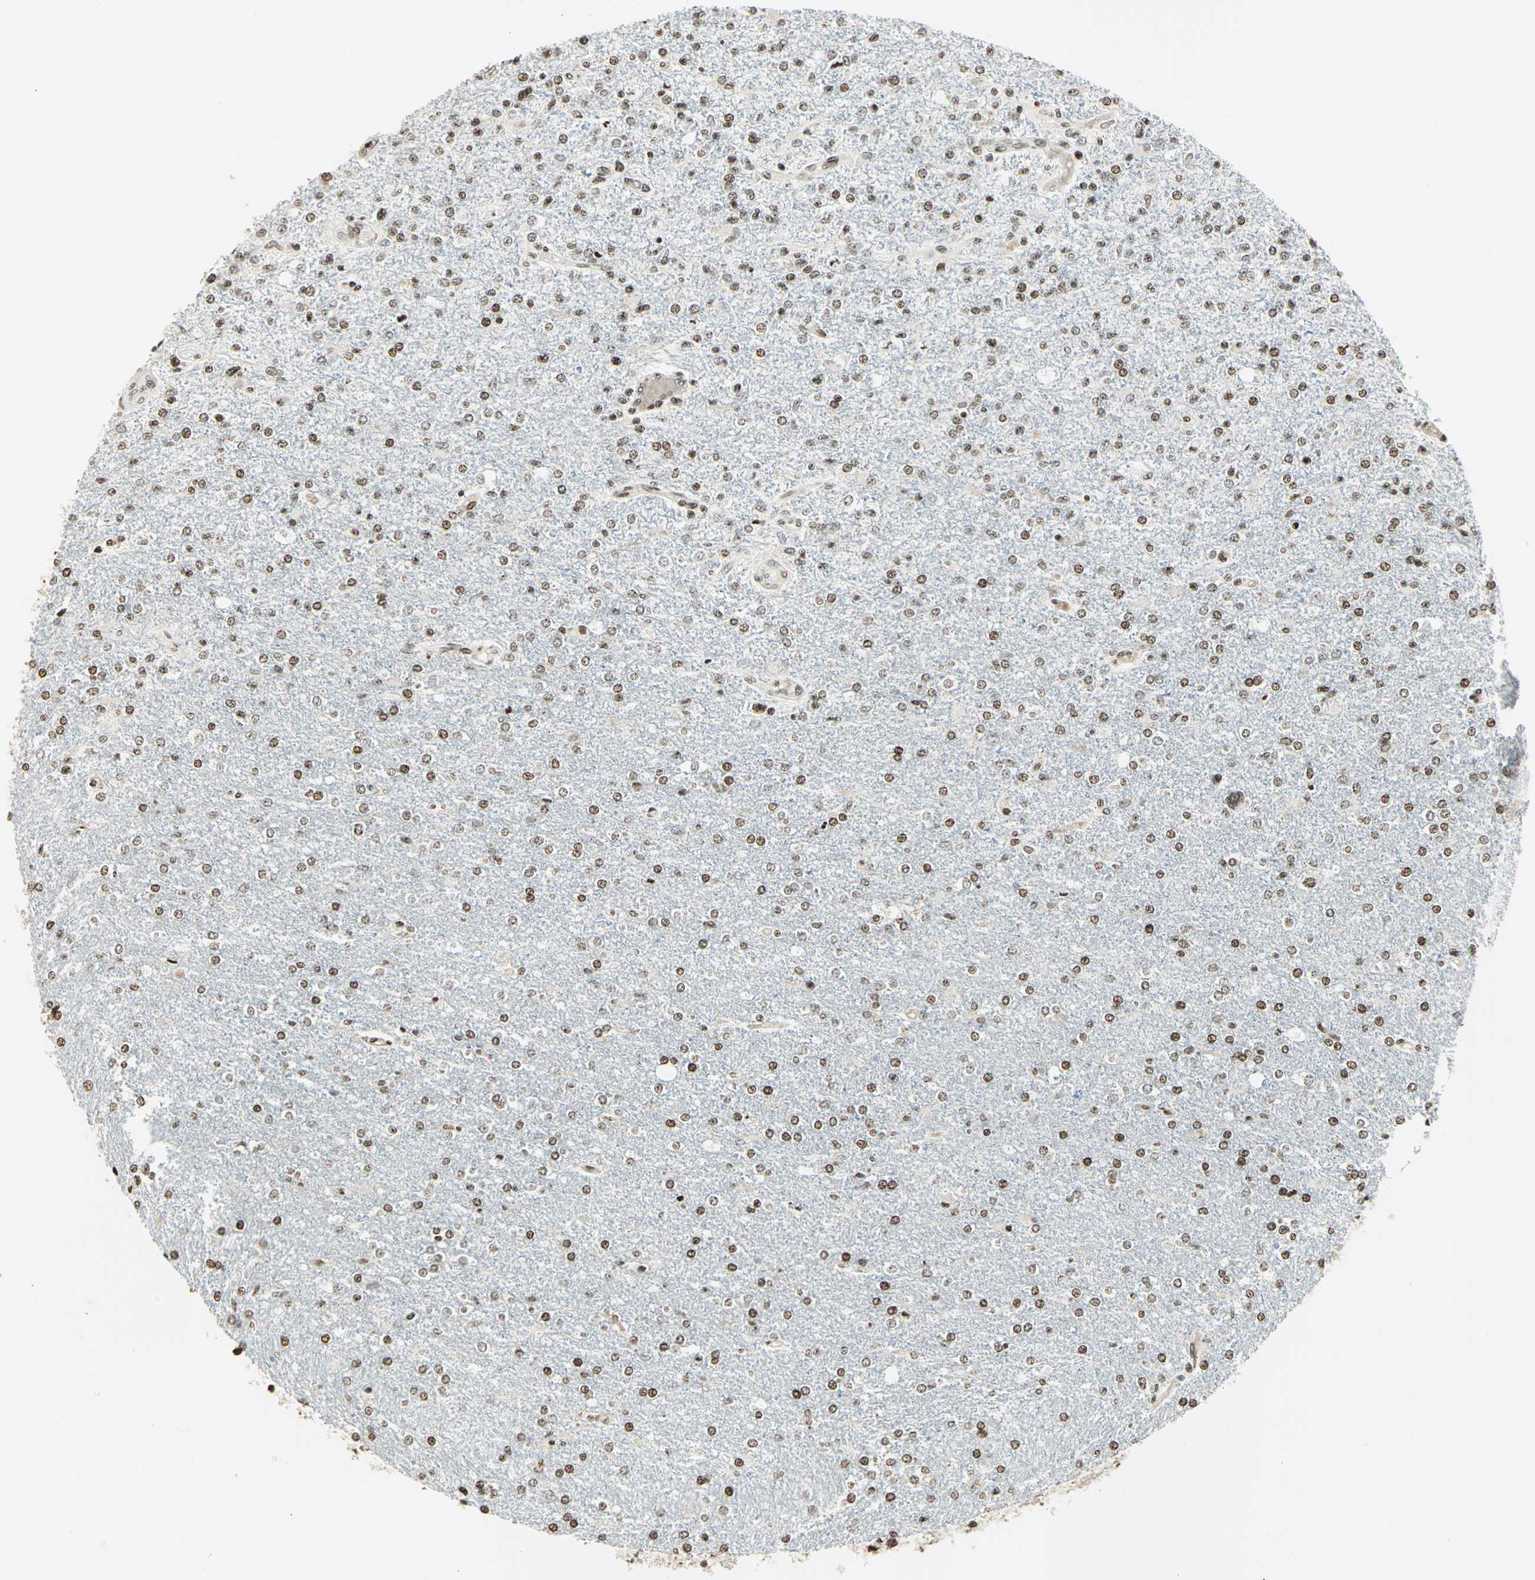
{"staining": {"intensity": "weak", "quantity": "25%-75%", "location": "cytoplasmic/membranous,nuclear"}, "tissue": "glioma", "cell_type": "Tumor cells", "image_type": "cancer", "snomed": [{"axis": "morphology", "description": "Glioma, malignant, High grade"}, {"axis": "topography", "description": "Cerebral cortex"}], "caption": "Immunohistochemistry image of malignant glioma (high-grade) stained for a protein (brown), which displays low levels of weak cytoplasmic/membranous and nuclear expression in approximately 25%-75% of tumor cells.", "gene": "LGALS3", "patient": {"sex": "male", "age": 76}}